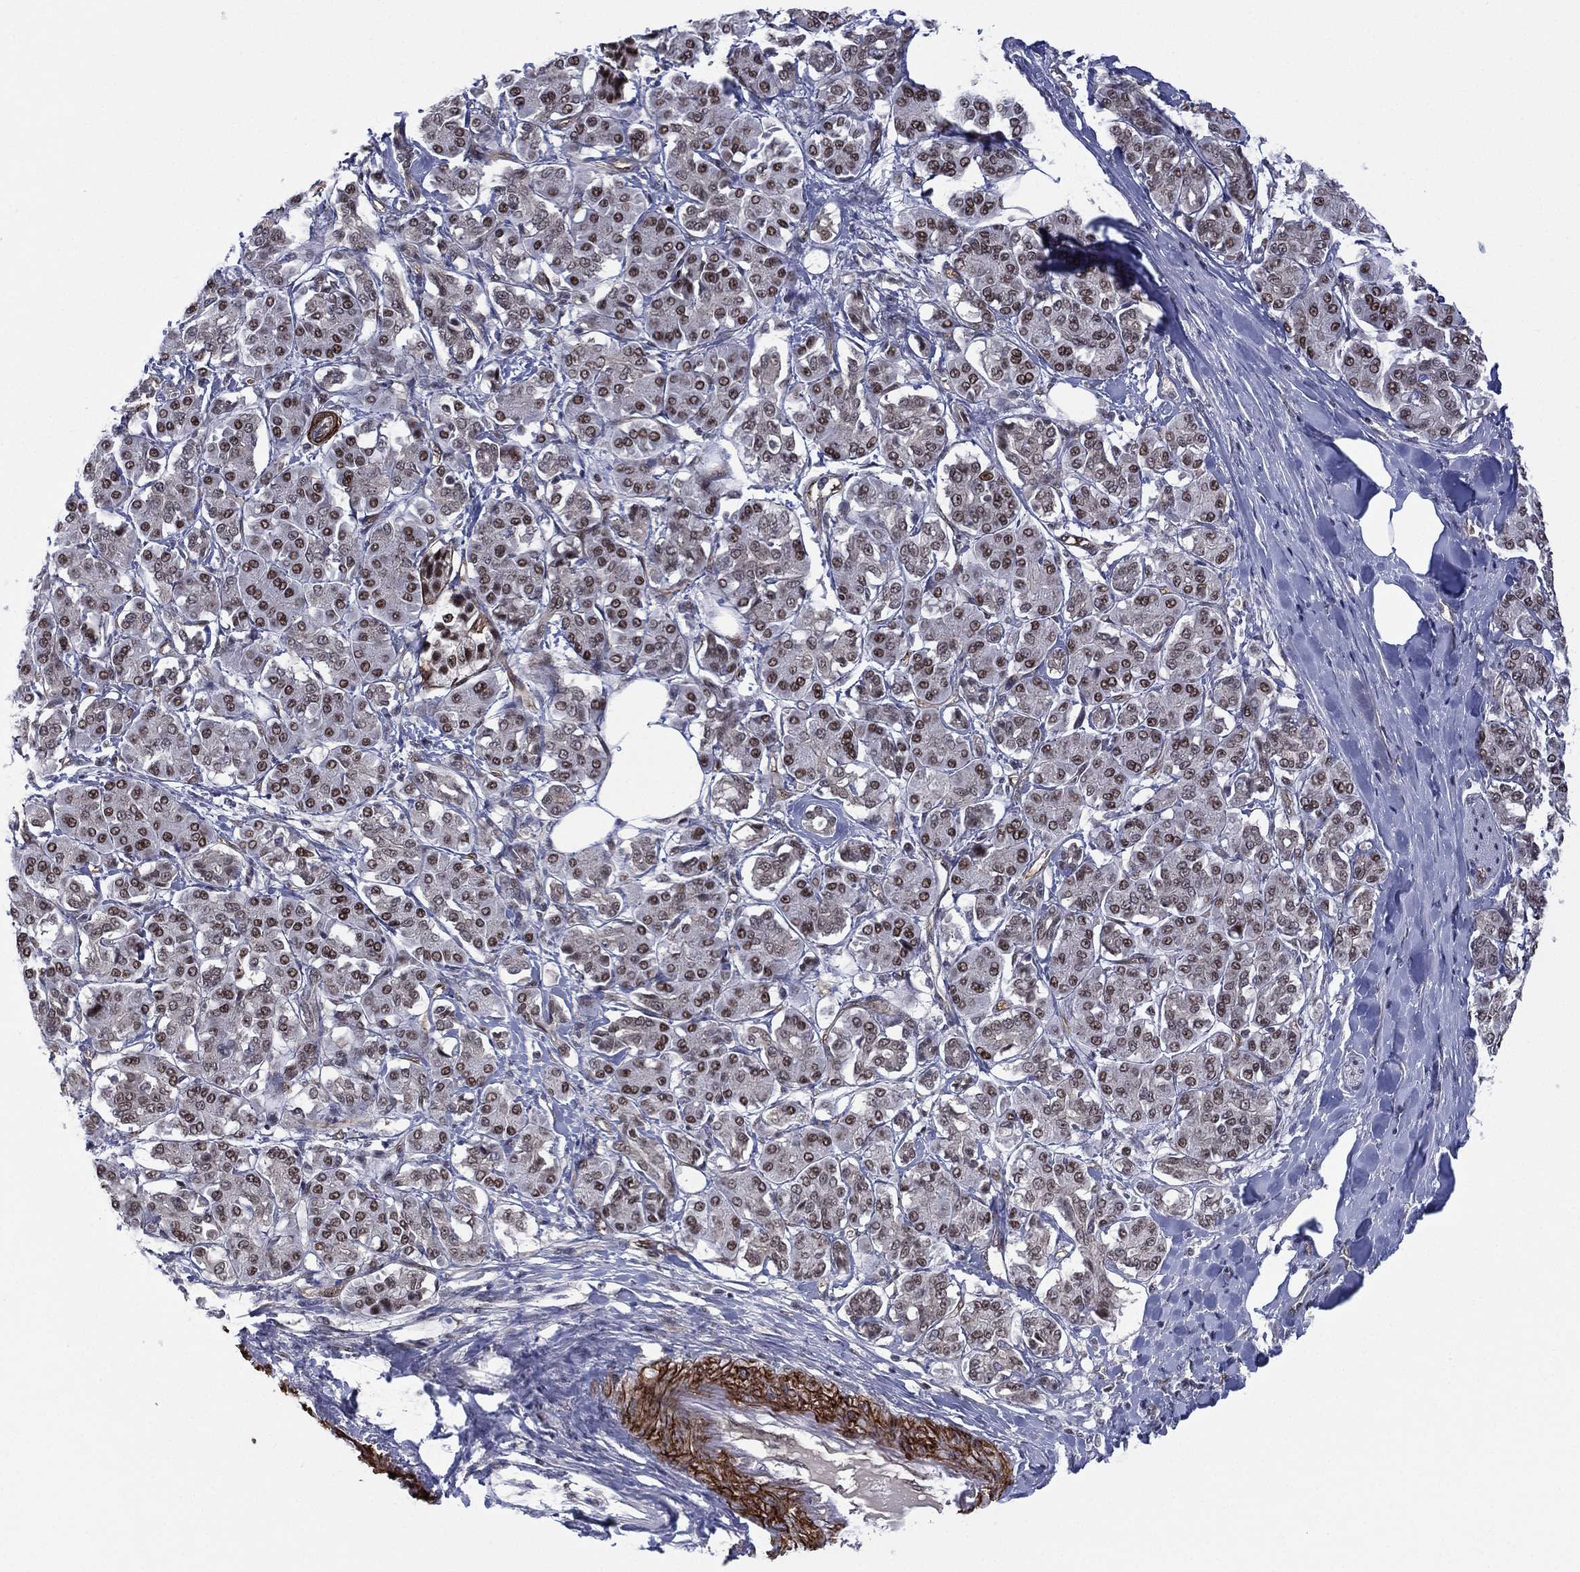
{"staining": {"intensity": "strong", "quantity": "<25%", "location": "nuclear"}, "tissue": "pancreatic cancer", "cell_type": "Tumor cells", "image_type": "cancer", "snomed": [{"axis": "morphology", "description": "Adenocarcinoma, NOS"}, {"axis": "topography", "description": "Pancreas"}], "caption": "This is an image of IHC staining of pancreatic cancer (adenocarcinoma), which shows strong positivity in the nuclear of tumor cells.", "gene": "GSE1", "patient": {"sex": "female", "age": 56}}